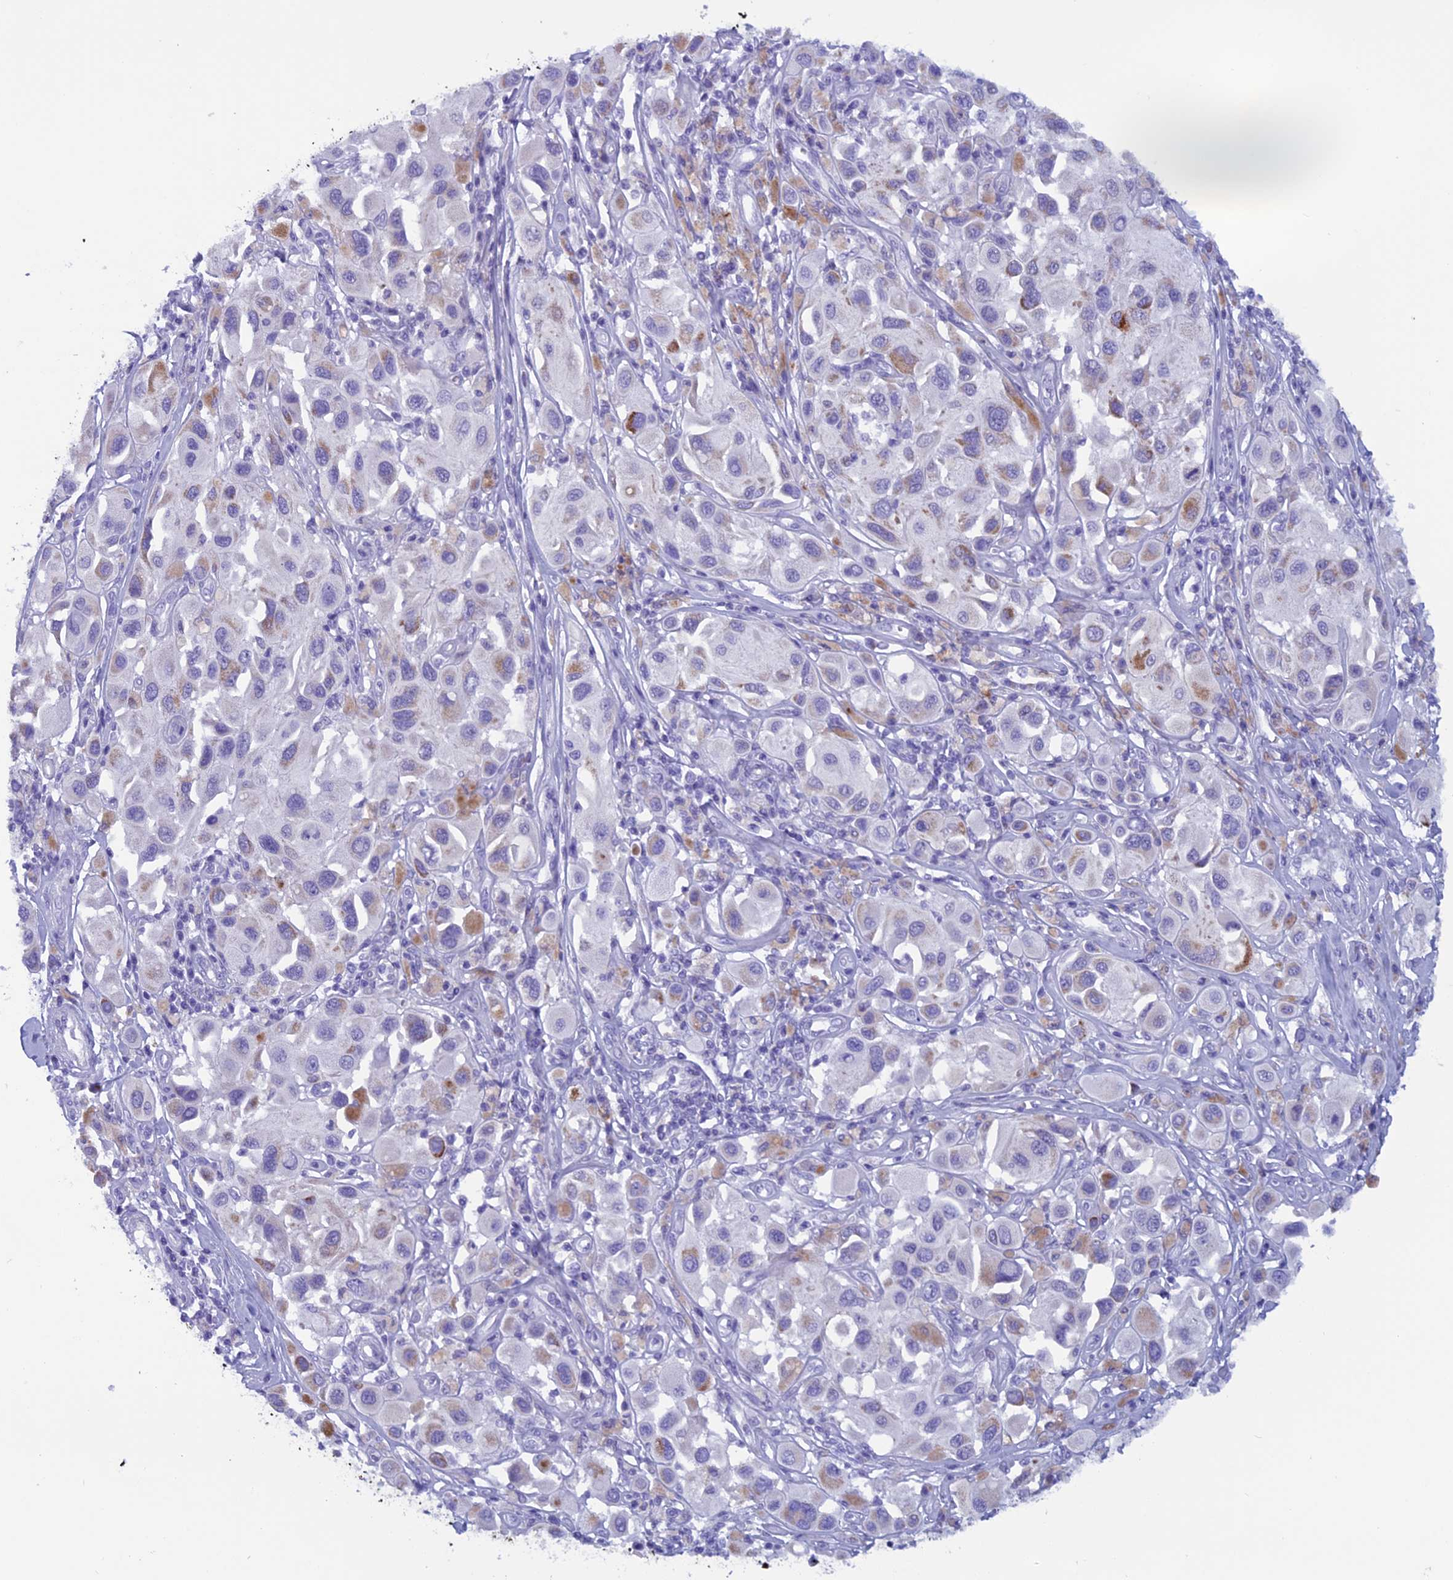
{"staining": {"intensity": "moderate", "quantity": "<25%", "location": "cytoplasmic/membranous"}, "tissue": "melanoma", "cell_type": "Tumor cells", "image_type": "cancer", "snomed": [{"axis": "morphology", "description": "Malignant melanoma, Metastatic site"}, {"axis": "topography", "description": "Skin"}], "caption": "DAB (3,3'-diaminobenzidine) immunohistochemical staining of human melanoma shows moderate cytoplasmic/membranous protein staining in about <25% of tumor cells.", "gene": "ZNF563", "patient": {"sex": "male", "age": 41}}